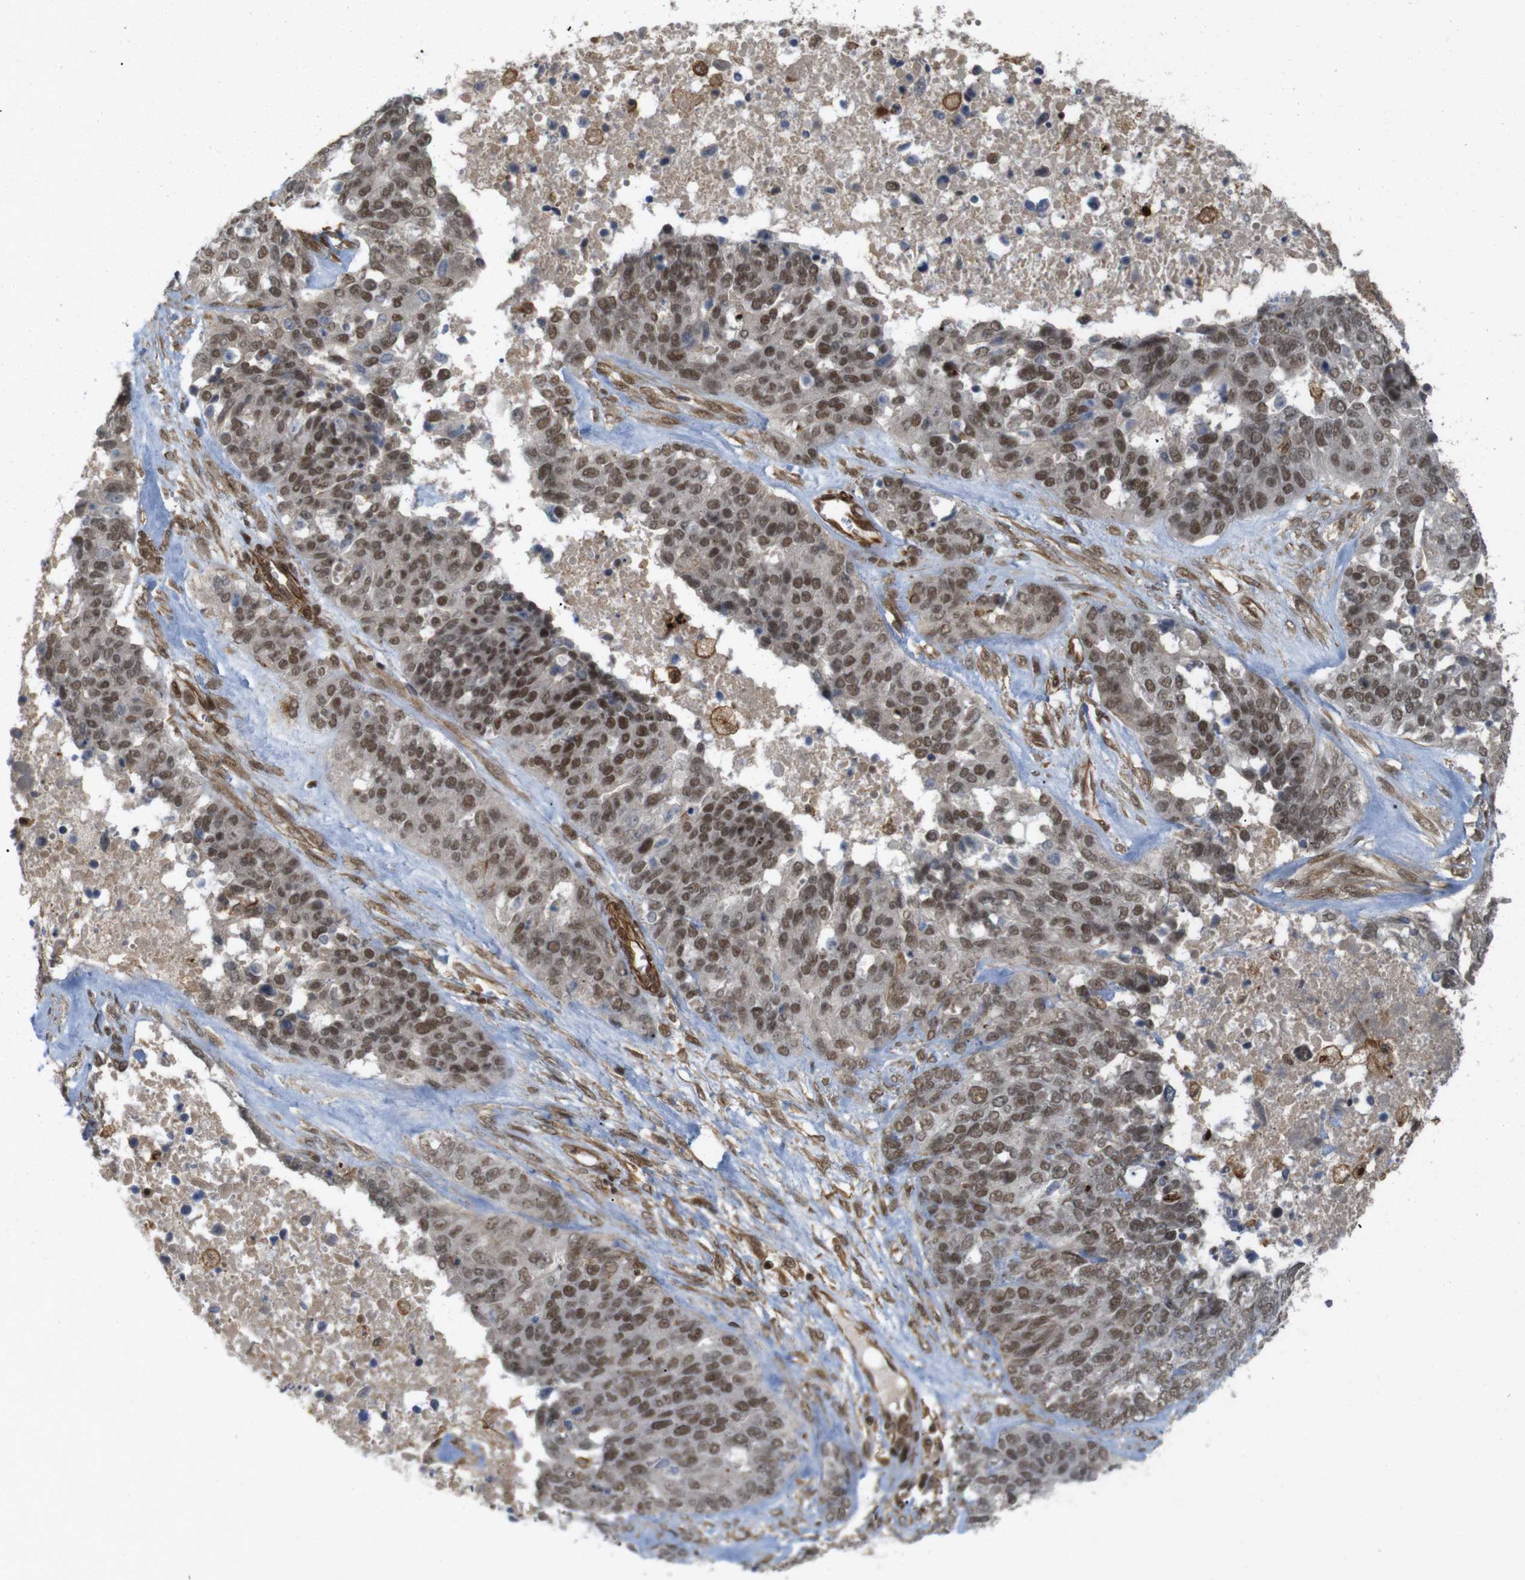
{"staining": {"intensity": "moderate", "quantity": ">75%", "location": "nuclear"}, "tissue": "ovarian cancer", "cell_type": "Tumor cells", "image_type": "cancer", "snomed": [{"axis": "morphology", "description": "Cystadenocarcinoma, serous, NOS"}, {"axis": "topography", "description": "Ovary"}], "caption": "The photomicrograph exhibits a brown stain indicating the presence of a protein in the nuclear of tumor cells in ovarian cancer (serous cystadenocarcinoma).", "gene": "SP2", "patient": {"sex": "female", "age": 44}}